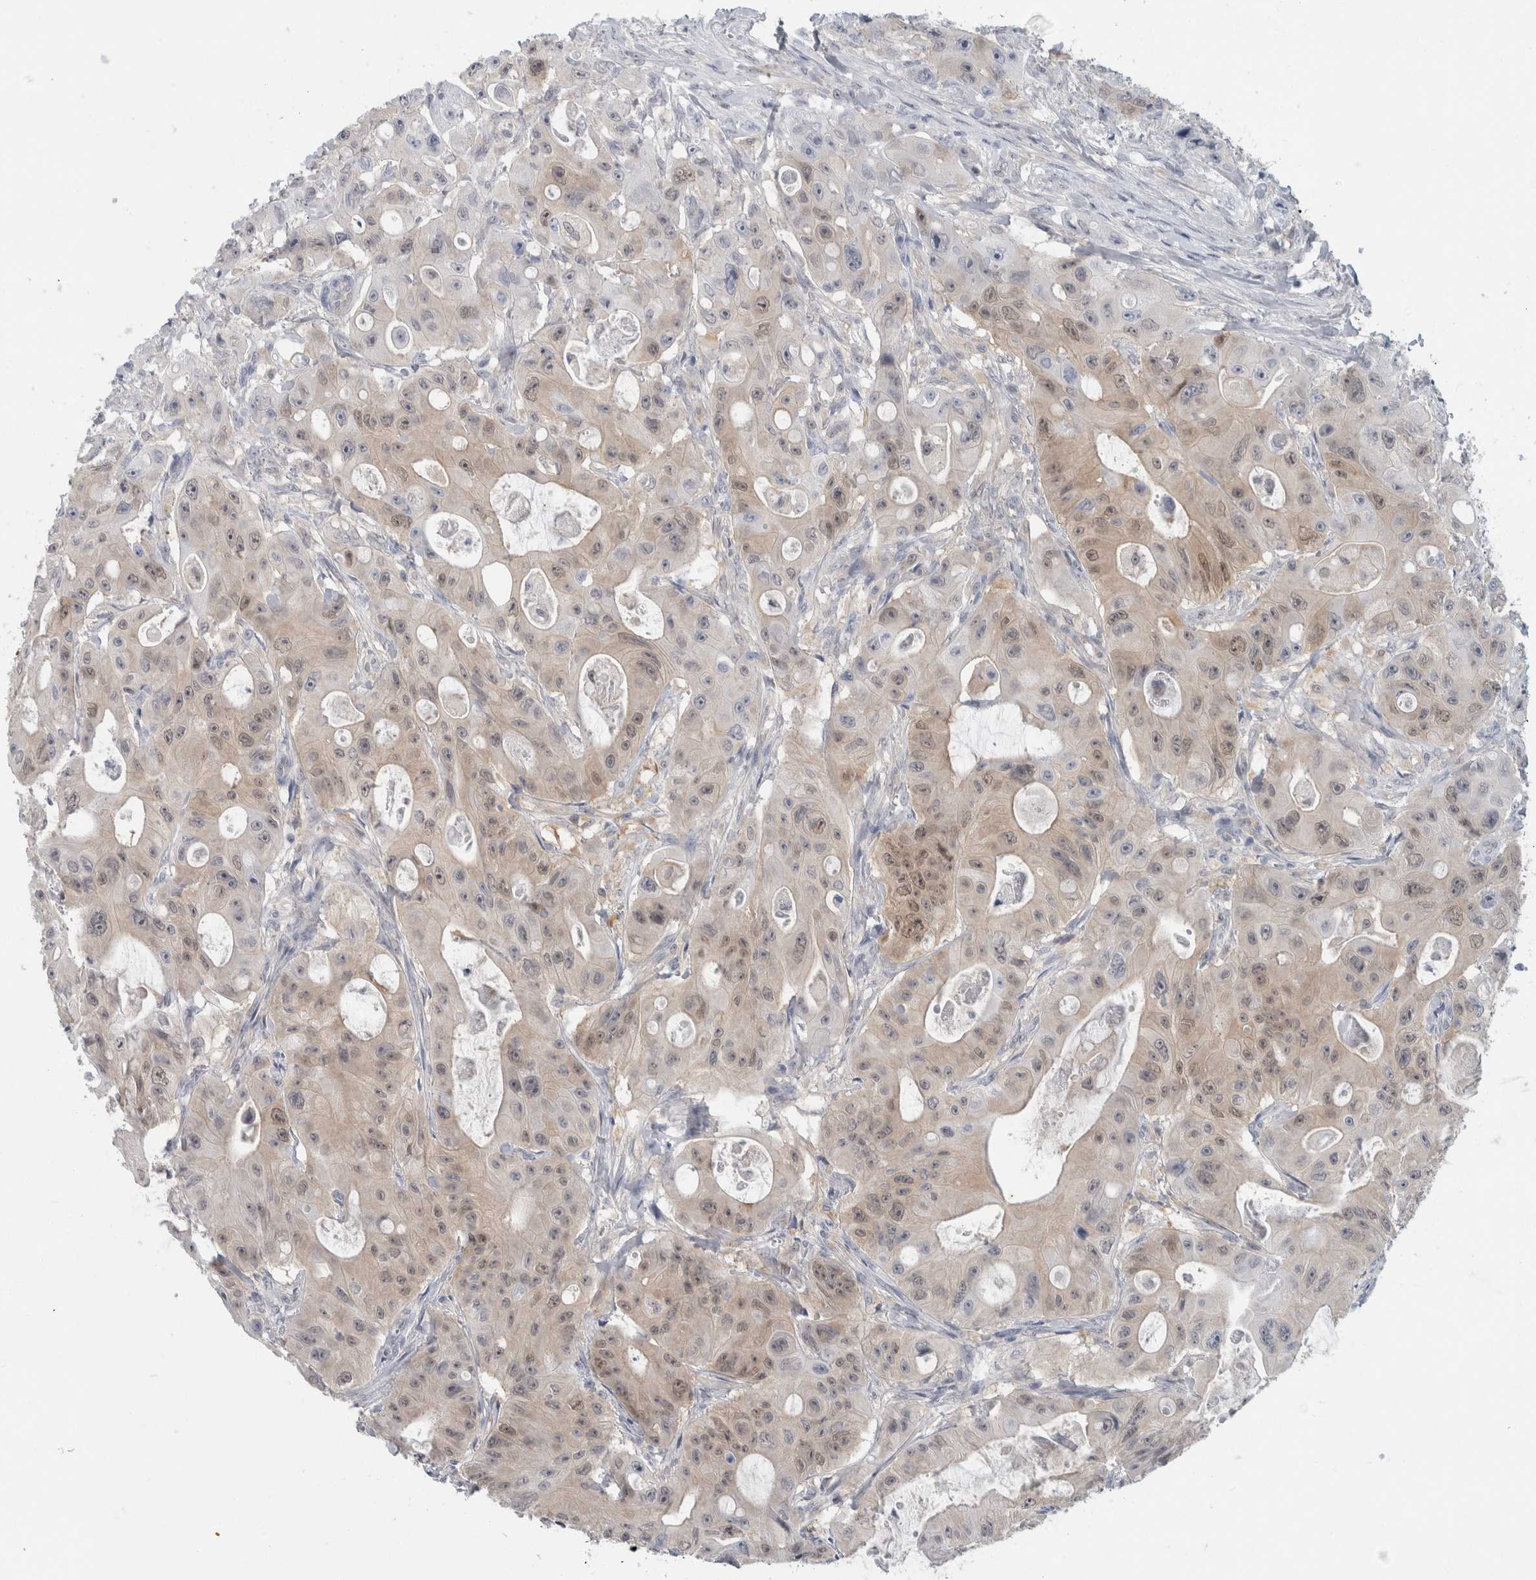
{"staining": {"intensity": "weak", "quantity": "25%-75%", "location": "cytoplasmic/membranous,nuclear"}, "tissue": "colorectal cancer", "cell_type": "Tumor cells", "image_type": "cancer", "snomed": [{"axis": "morphology", "description": "Adenocarcinoma, NOS"}, {"axis": "topography", "description": "Colon"}], "caption": "An IHC micrograph of neoplastic tissue is shown. Protein staining in brown highlights weak cytoplasmic/membranous and nuclear positivity in adenocarcinoma (colorectal) within tumor cells. The staining was performed using DAB (3,3'-diaminobenzidine) to visualize the protein expression in brown, while the nuclei were stained in blue with hematoxylin (Magnification: 20x).", "gene": "CASP6", "patient": {"sex": "female", "age": 46}}